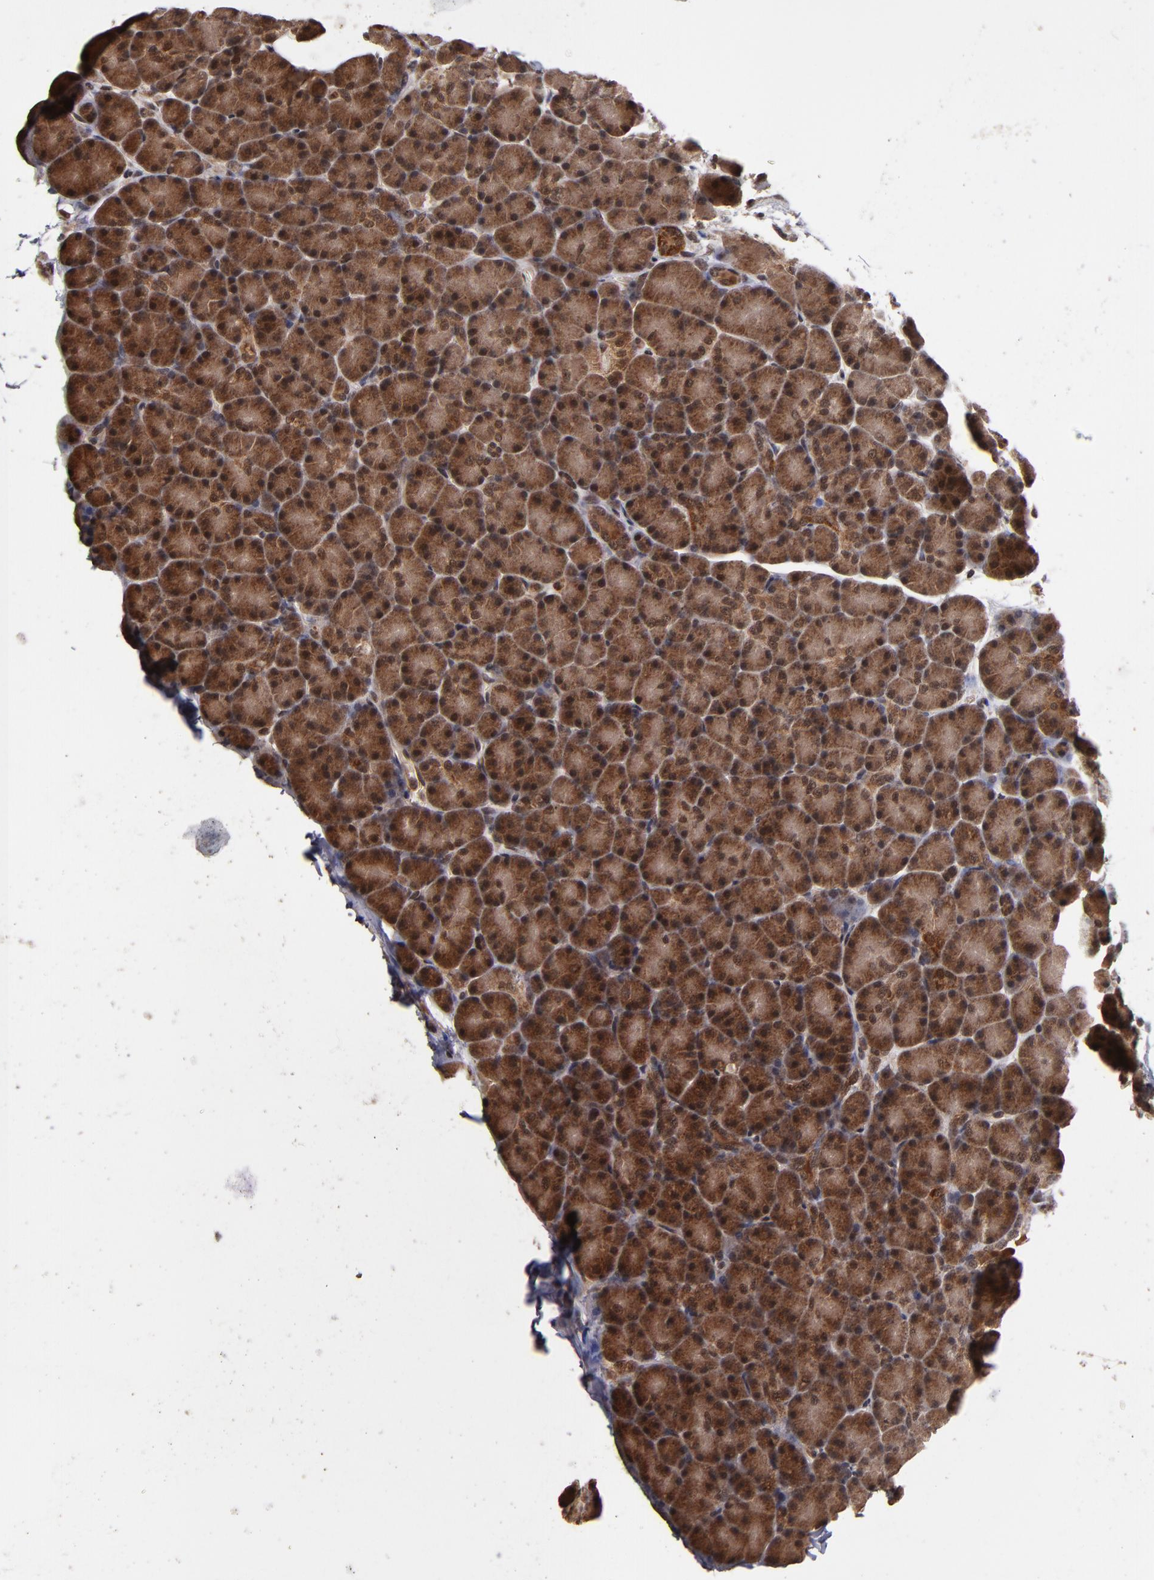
{"staining": {"intensity": "strong", "quantity": ">75%", "location": "cytoplasmic/membranous"}, "tissue": "pancreas", "cell_type": "Exocrine glandular cells", "image_type": "normal", "snomed": [{"axis": "morphology", "description": "Normal tissue, NOS"}, {"axis": "topography", "description": "Pancreas"}], "caption": "The photomicrograph shows staining of normal pancreas, revealing strong cytoplasmic/membranous protein positivity (brown color) within exocrine glandular cells. (DAB IHC, brown staining for protein, blue staining for nuclei).", "gene": "CUL5", "patient": {"sex": "female", "age": 43}}